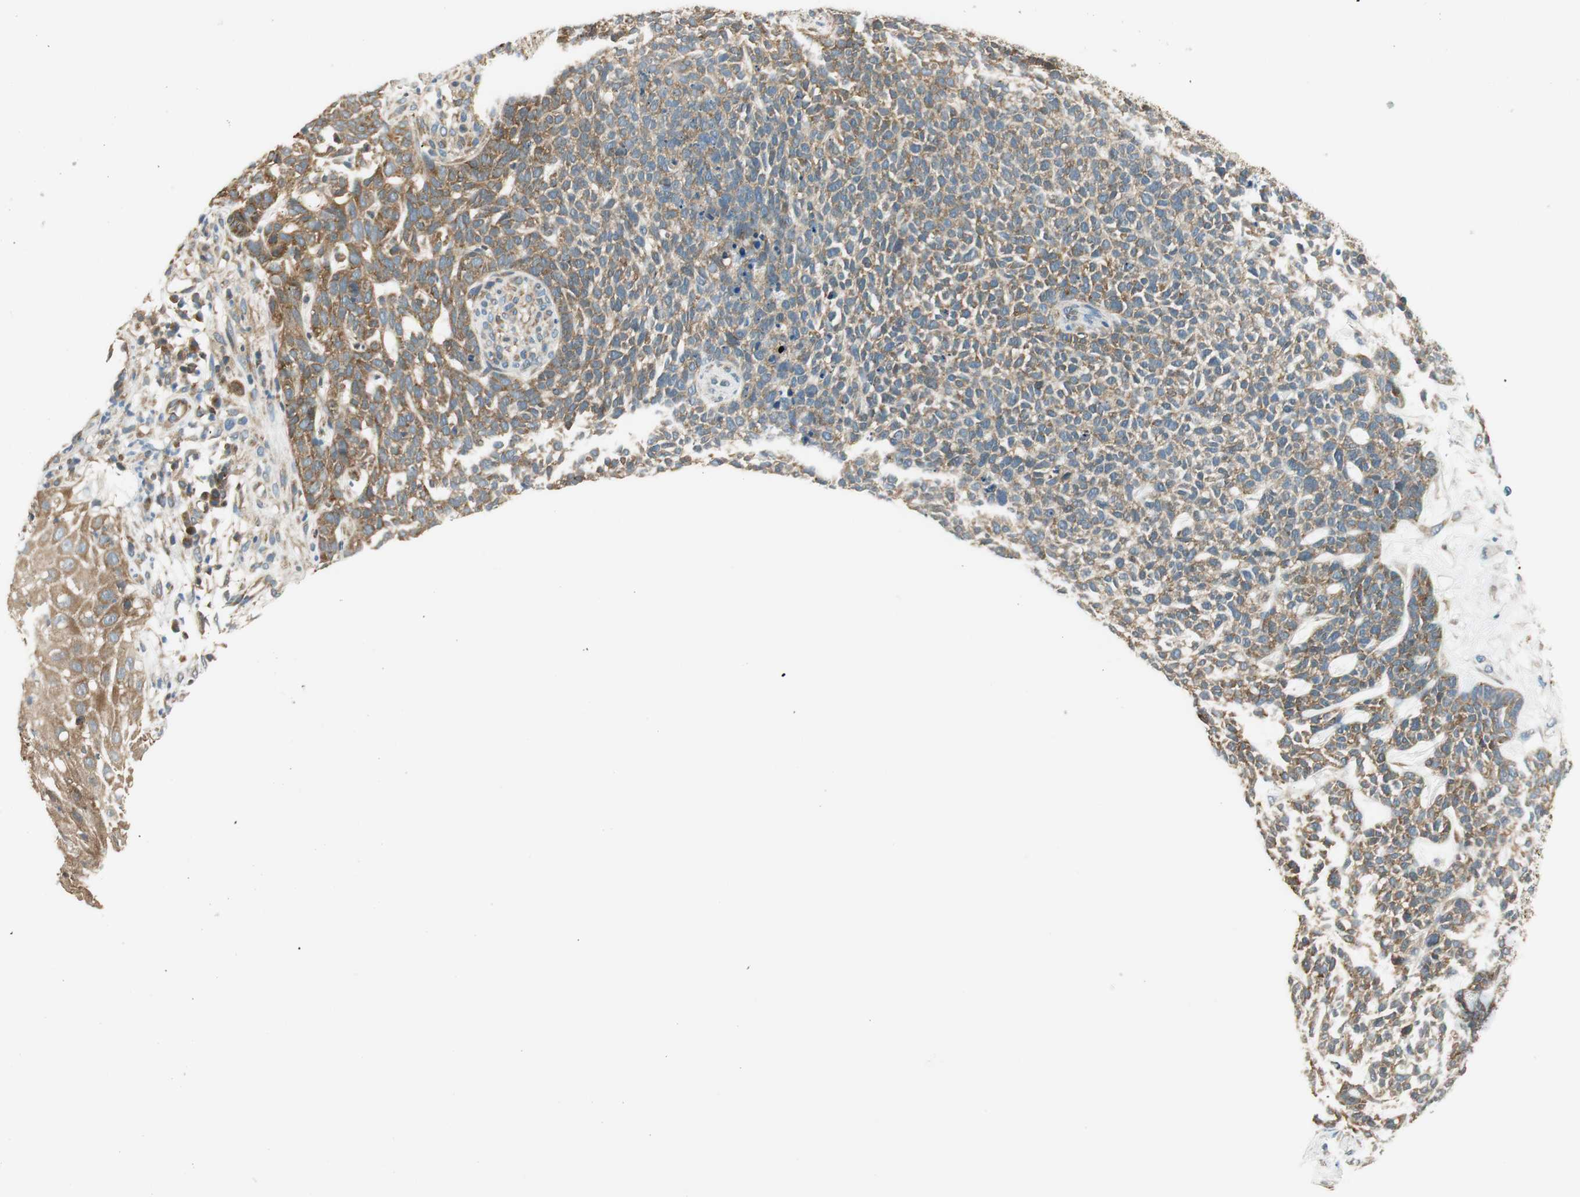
{"staining": {"intensity": "moderate", "quantity": ">75%", "location": "cytoplasmic/membranous"}, "tissue": "skin cancer", "cell_type": "Tumor cells", "image_type": "cancer", "snomed": [{"axis": "morphology", "description": "Basal cell carcinoma"}, {"axis": "topography", "description": "Skin"}], "caption": "Protein analysis of basal cell carcinoma (skin) tissue demonstrates moderate cytoplasmic/membranous staining in approximately >75% of tumor cells. (Stains: DAB in brown, nuclei in blue, Microscopy: brightfield microscopy at high magnification).", "gene": "PI4K2B", "patient": {"sex": "female", "age": 84}}